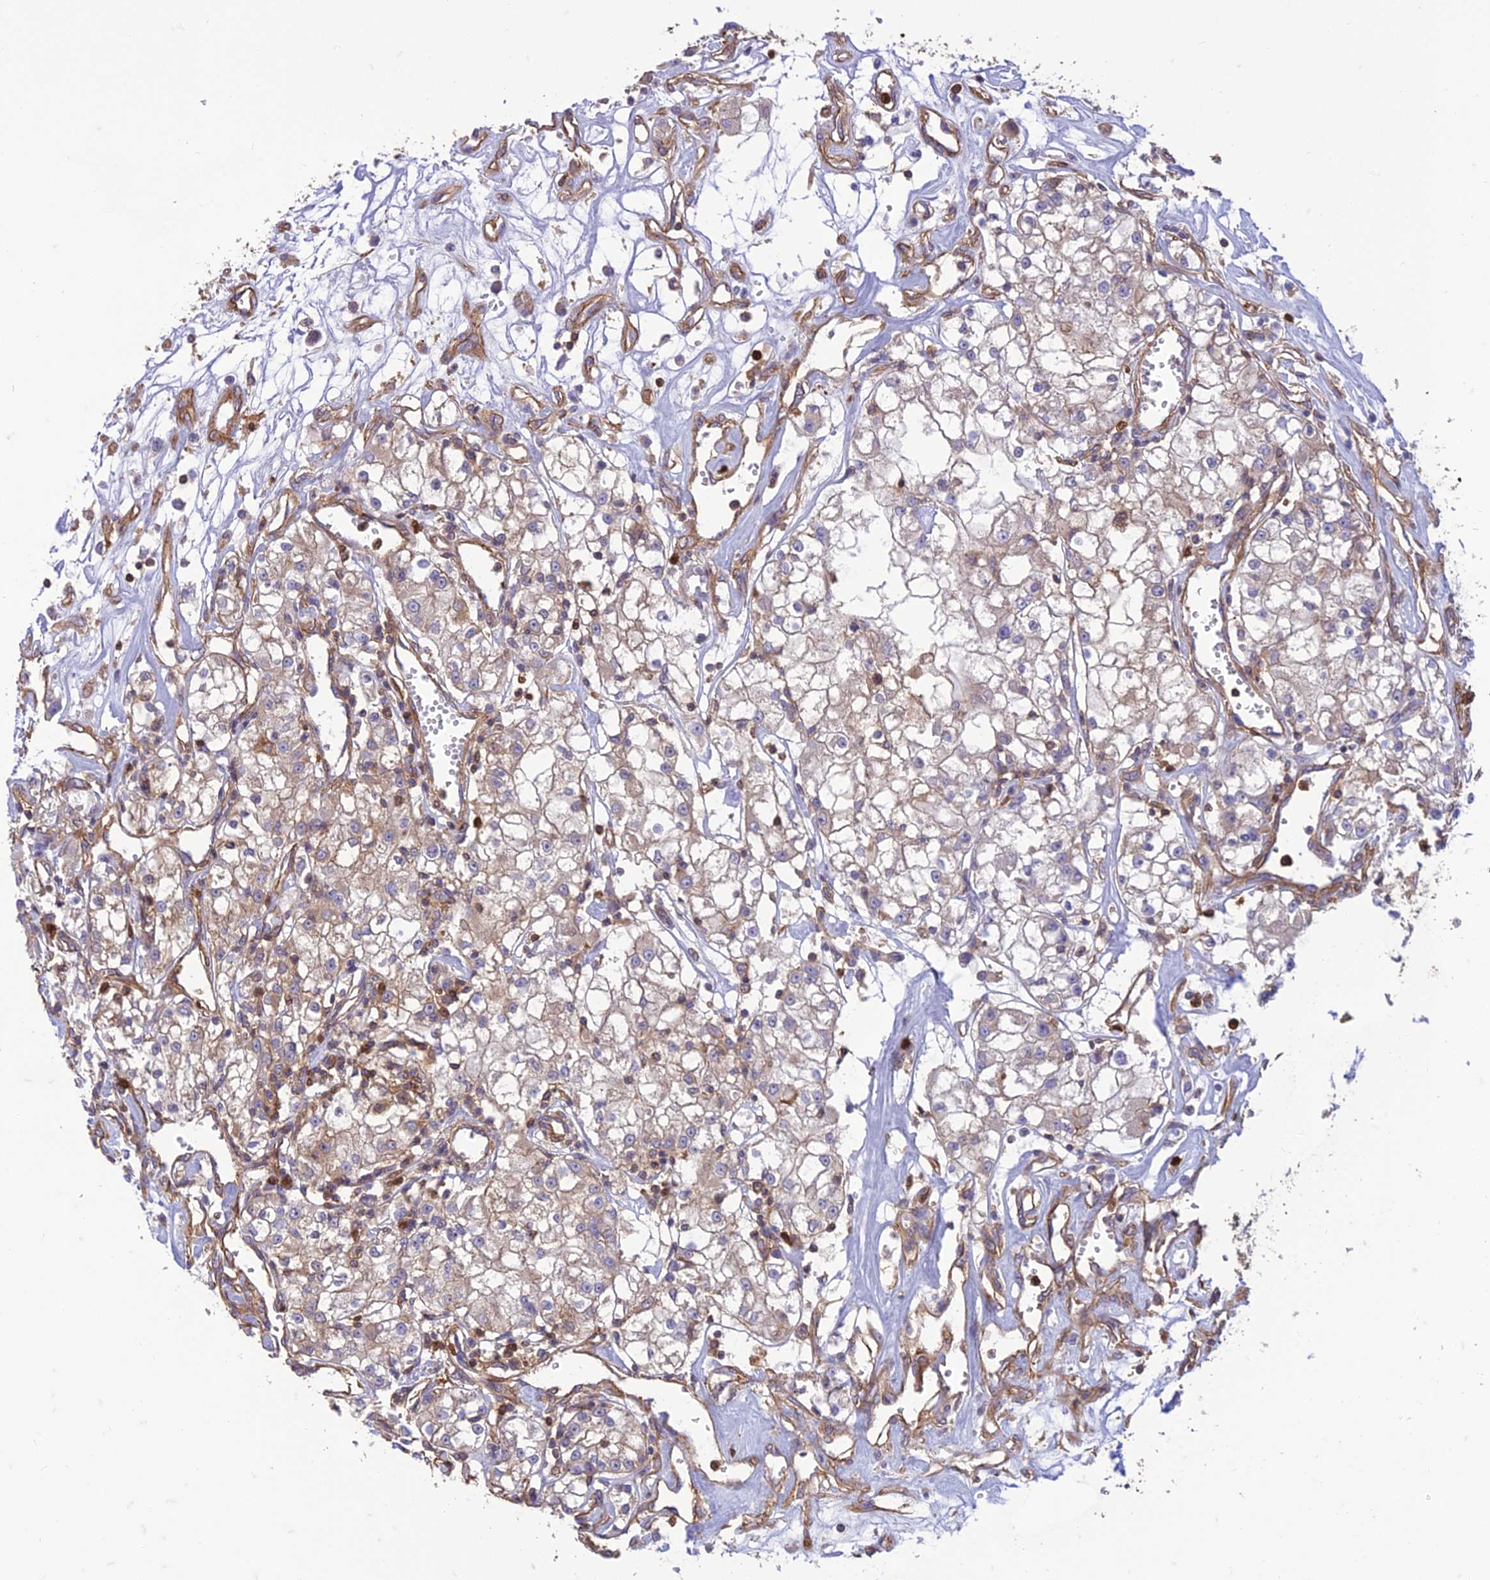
{"staining": {"intensity": "weak", "quantity": "<25%", "location": "cytoplasmic/membranous"}, "tissue": "renal cancer", "cell_type": "Tumor cells", "image_type": "cancer", "snomed": [{"axis": "morphology", "description": "Adenocarcinoma, NOS"}, {"axis": "topography", "description": "Kidney"}], "caption": "This is a photomicrograph of immunohistochemistry staining of renal adenocarcinoma, which shows no expression in tumor cells.", "gene": "HPSE2", "patient": {"sex": "female", "age": 59}}